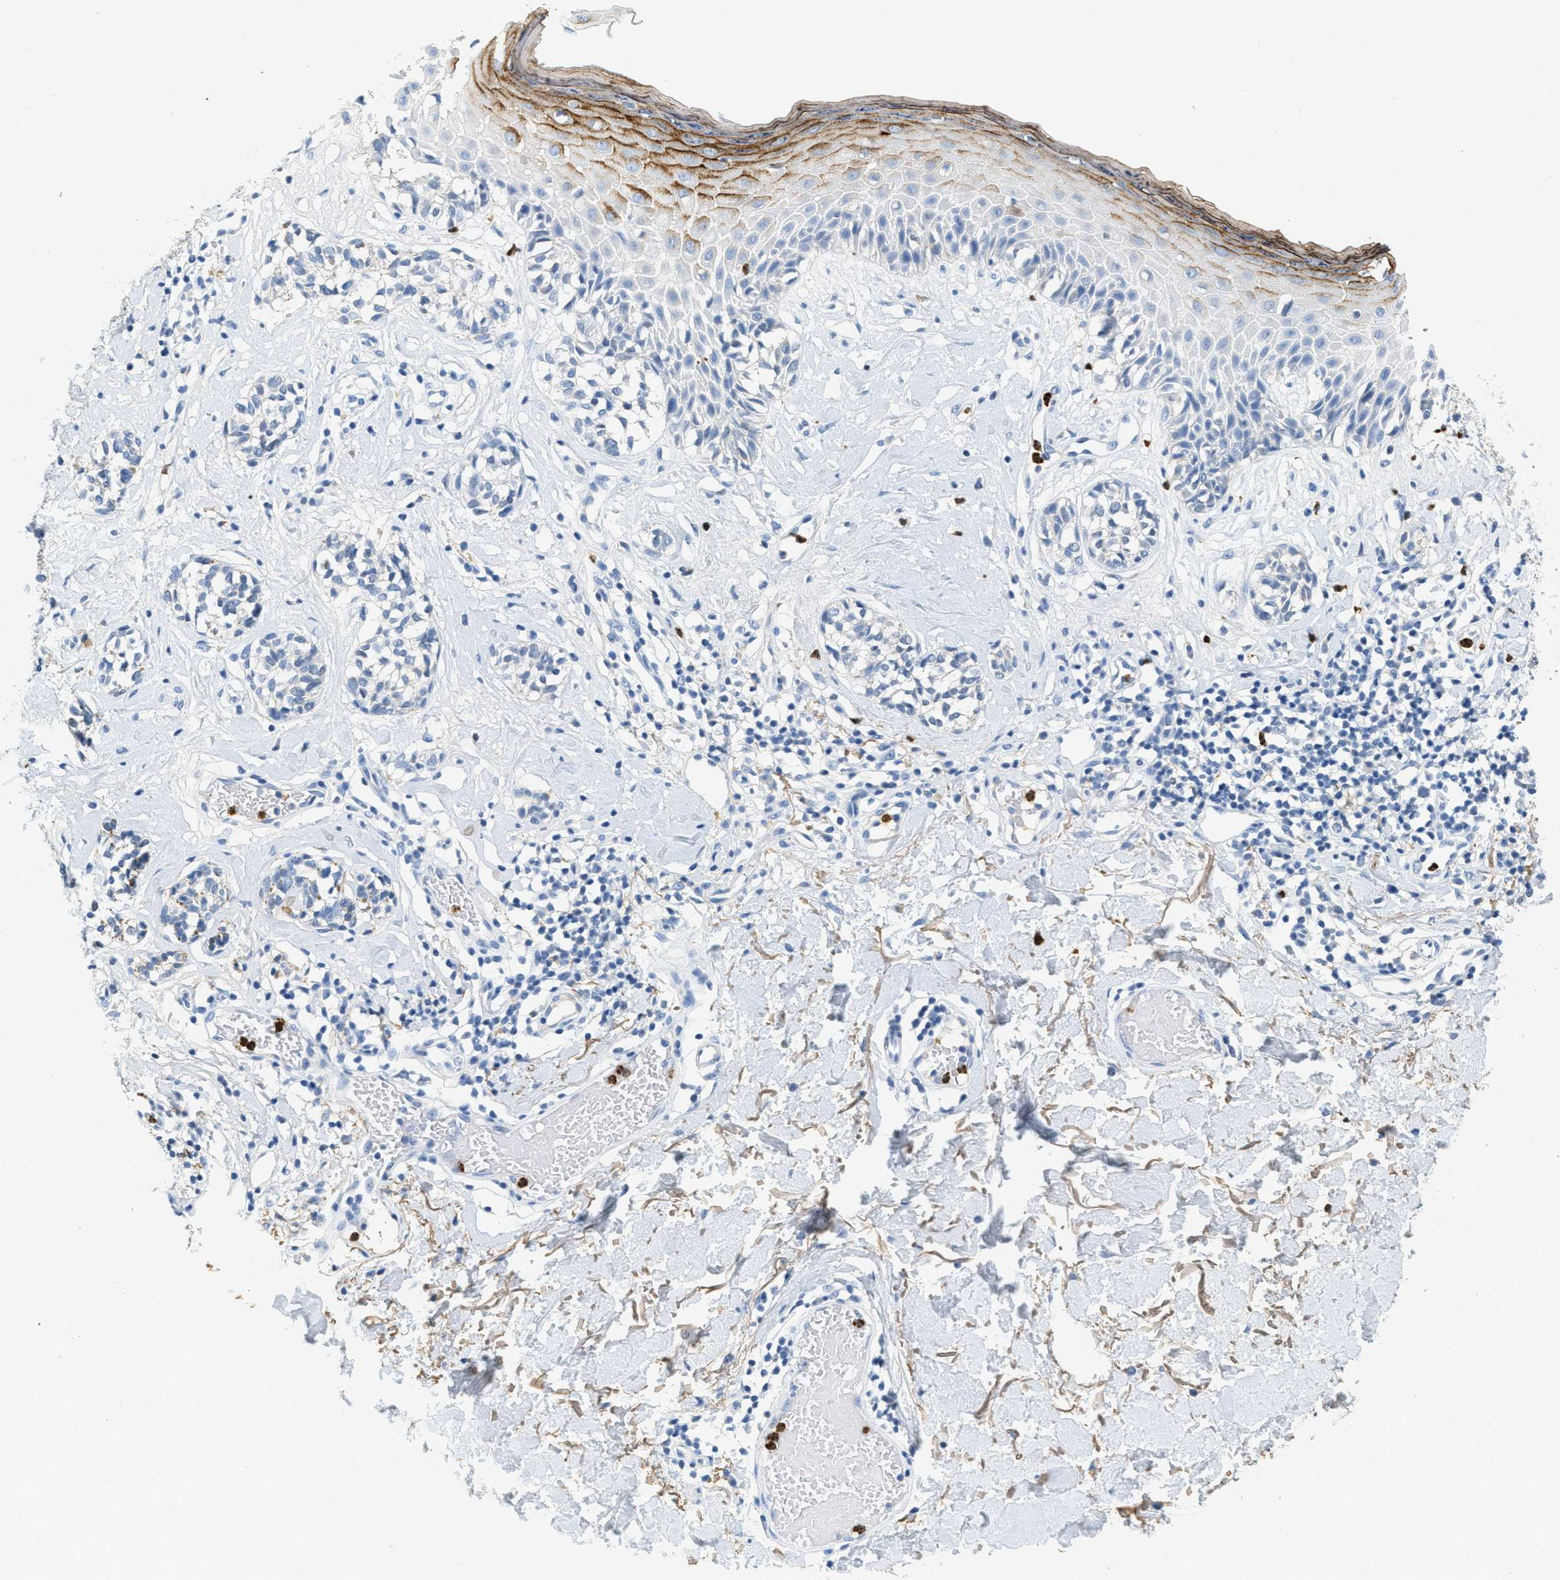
{"staining": {"intensity": "negative", "quantity": "none", "location": "none"}, "tissue": "melanoma", "cell_type": "Tumor cells", "image_type": "cancer", "snomed": [{"axis": "morphology", "description": "Malignant melanoma, NOS"}, {"axis": "topography", "description": "Skin"}], "caption": "Malignant melanoma stained for a protein using IHC displays no positivity tumor cells.", "gene": "LCN2", "patient": {"sex": "male", "age": 64}}